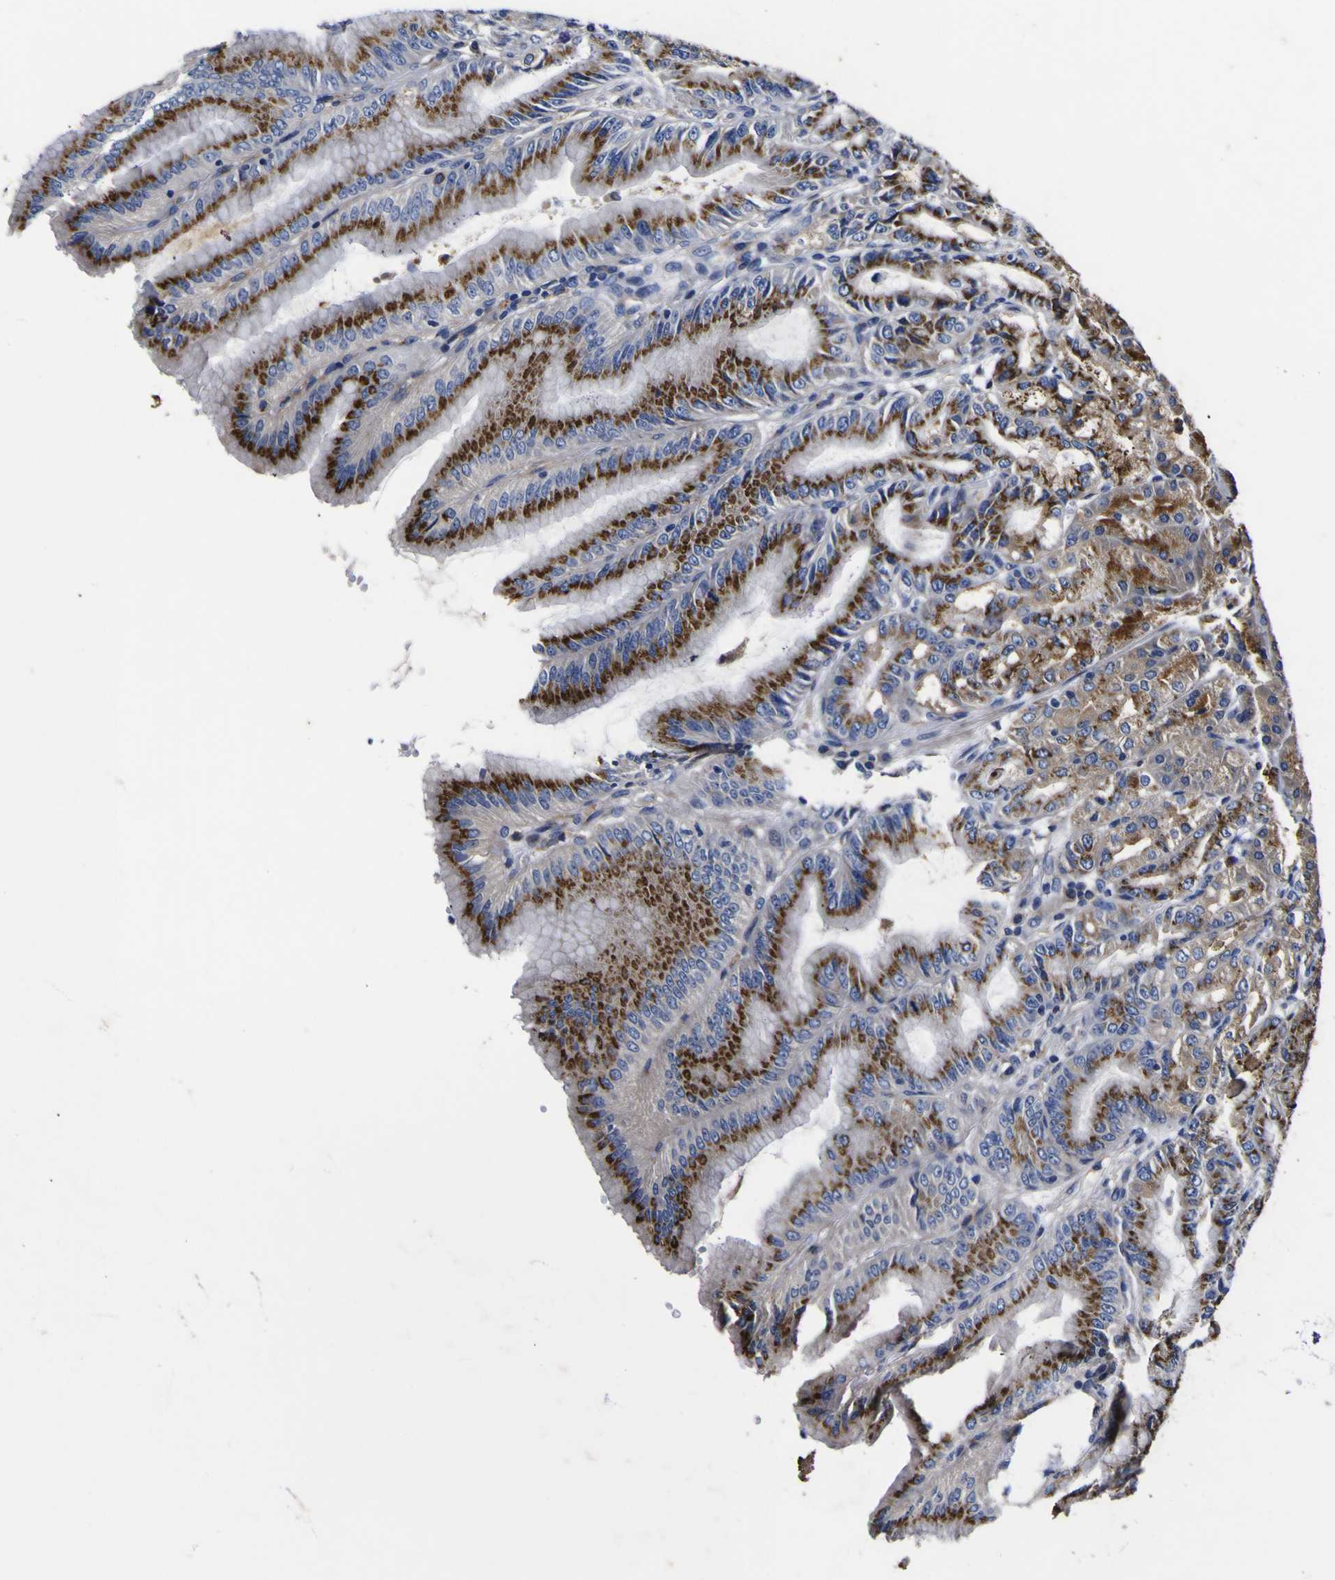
{"staining": {"intensity": "strong", "quantity": ">75%", "location": "cytoplasmic/membranous"}, "tissue": "stomach", "cell_type": "Glandular cells", "image_type": "normal", "snomed": [{"axis": "morphology", "description": "Normal tissue, NOS"}, {"axis": "topography", "description": "Stomach, lower"}], "caption": "Glandular cells demonstrate strong cytoplasmic/membranous expression in about >75% of cells in unremarkable stomach. The staining is performed using DAB brown chromogen to label protein expression. The nuclei are counter-stained blue using hematoxylin.", "gene": "COA1", "patient": {"sex": "male", "age": 71}}